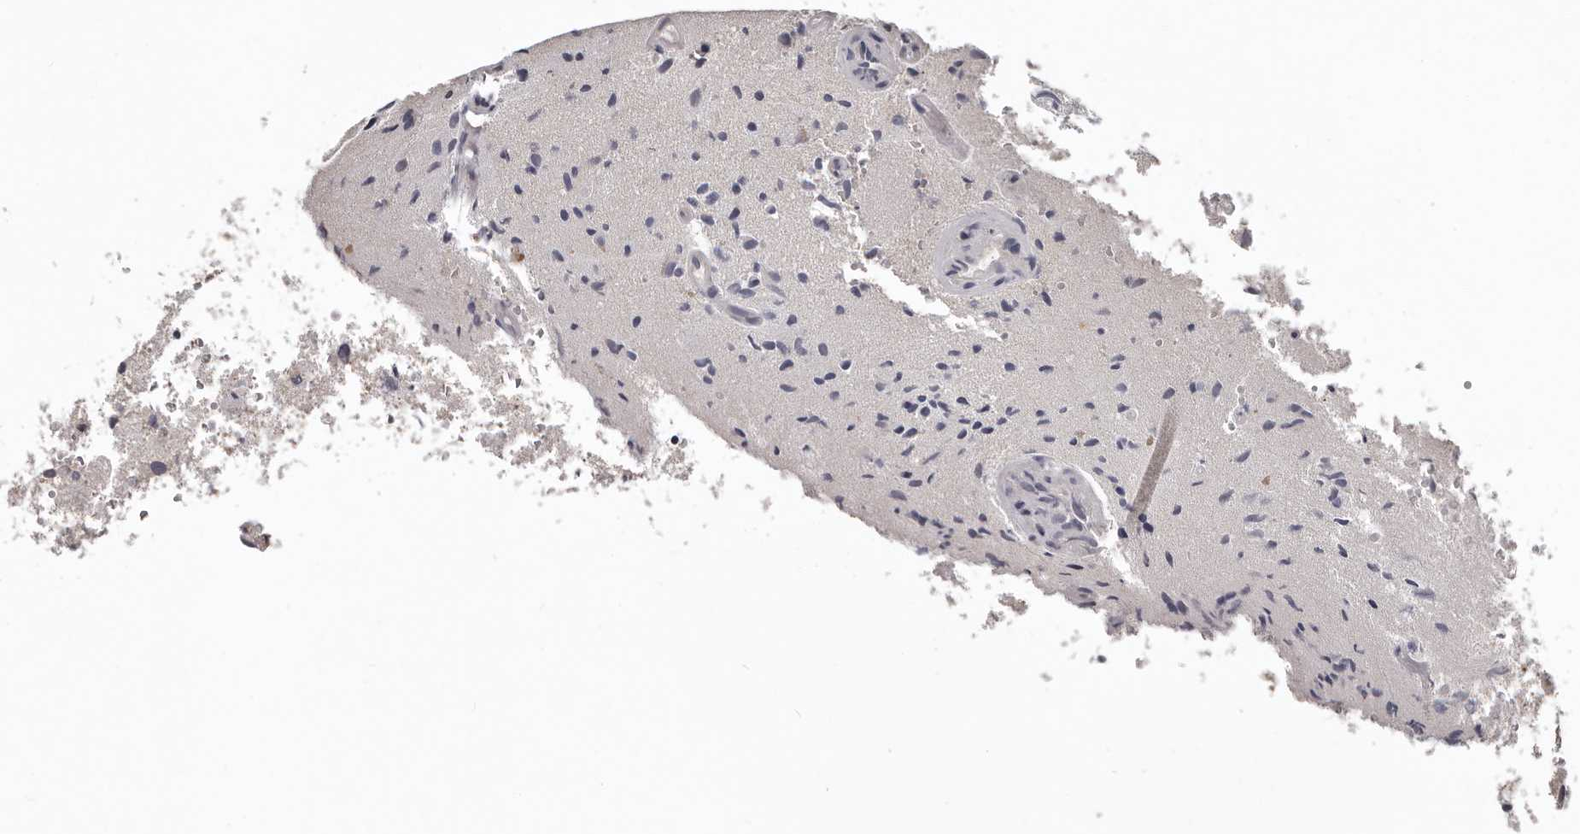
{"staining": {"intensity": "negative", "quantity": "none", "location": "none"}, "tissue": "glioma", "cell_type": "Tumor cells", "image_type": "cancer", "snomed": [{"axis": "morphology", "description": "Normal tissue, NOS"}, {"axis": "morphology", "description": "Glioma, malignant, High grade"}, {"axis": "topography", "description": "Cerebral cortex"}], "caption": "High magnification brightfield microscopy of glioma stained with DAB (brown) and counterstained with hematoxylin (blue): tumor cells show no significant expression. (Stains: DAB (3,3'-diaminobenzidine) immunohistochemistry (IHC) with hematoxylin counter stain, Microscopy: brightfield microscopy at high magnification).", "gene": "RNF217", "patient": {"sex": "male", "age": 77}}